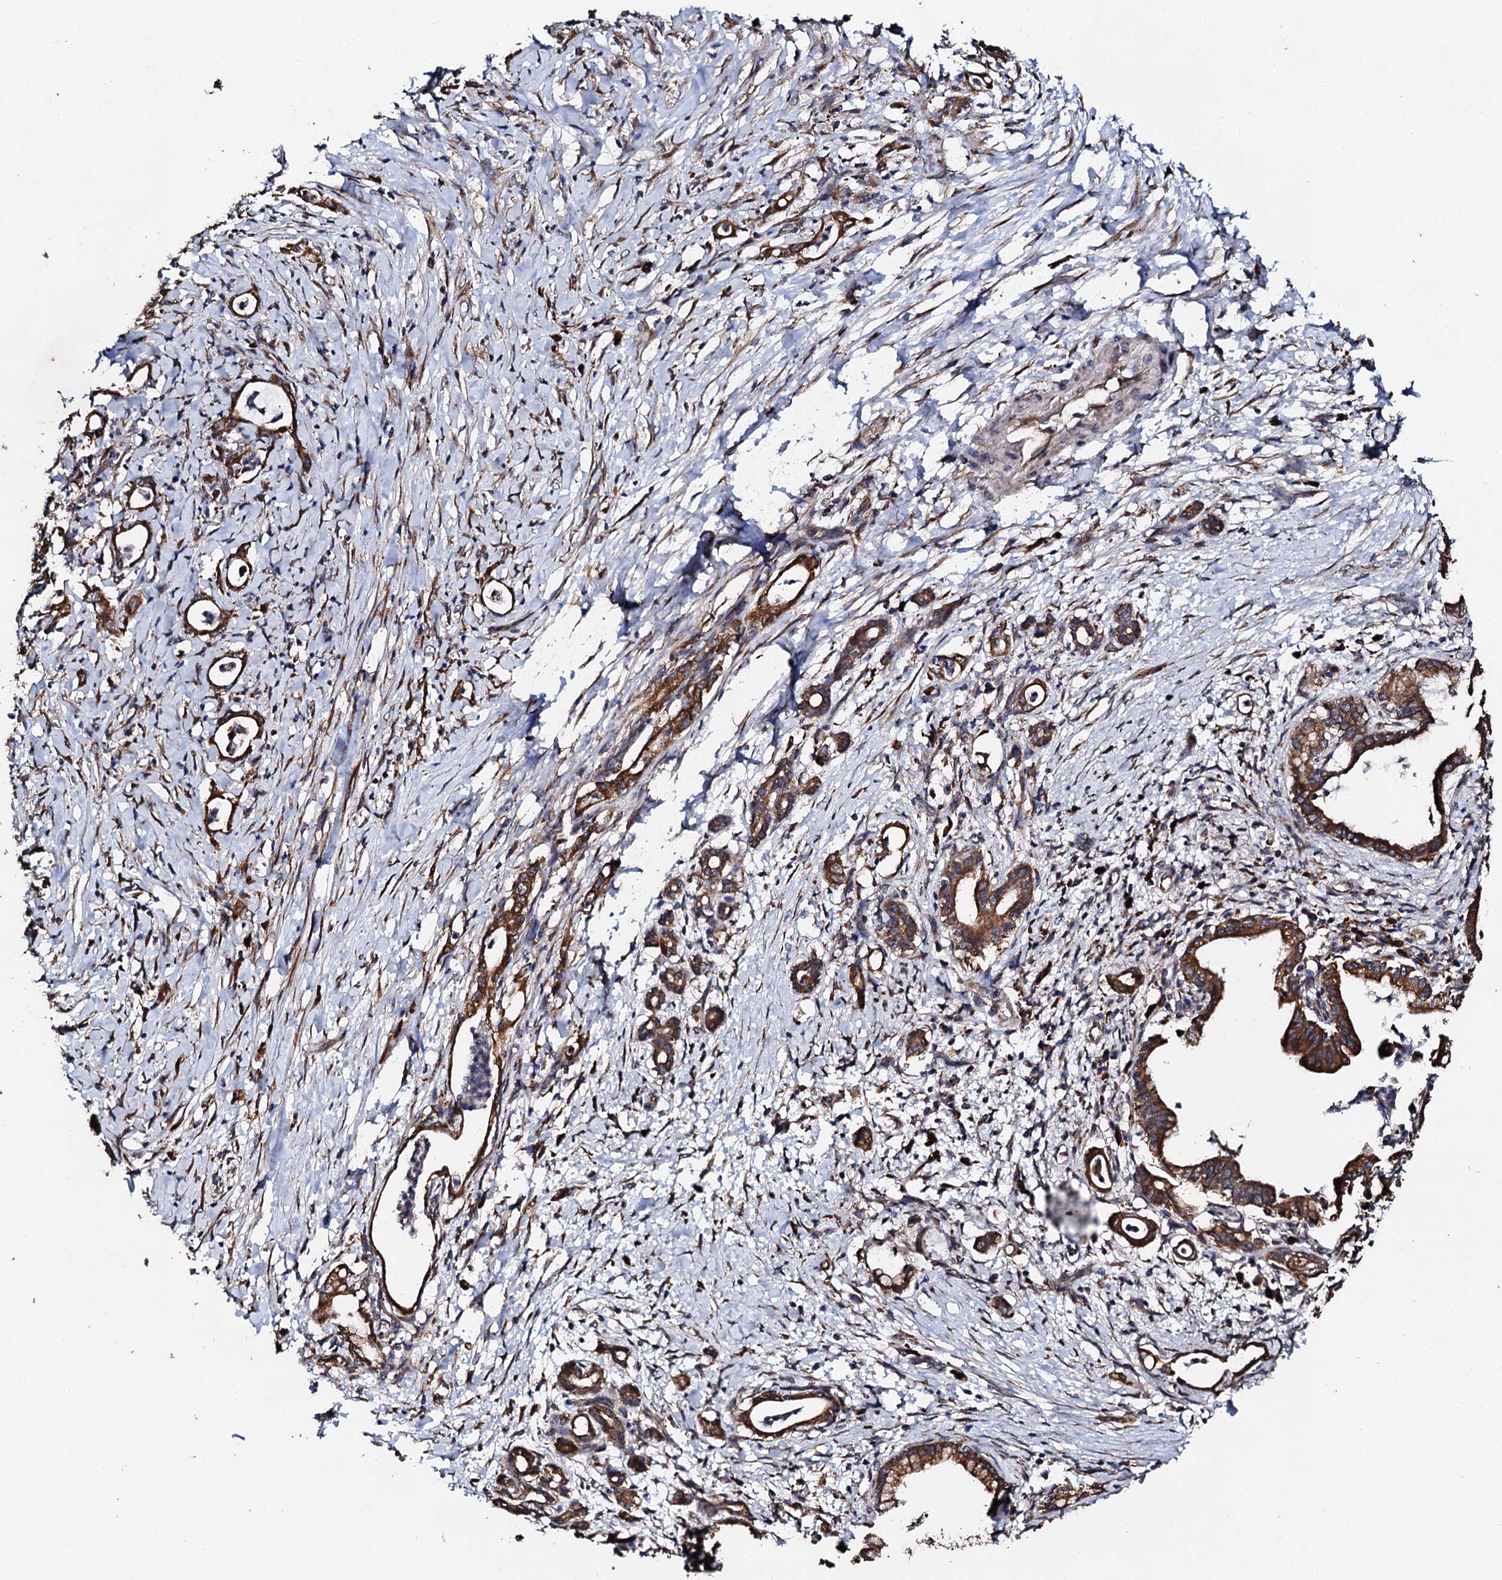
{"staining": {"intensity": "moderate", "quantity": ">75%", "location": "cytoplasmic/membranous"}, "tissue": "pancreatic cancer", "cell_type": "Tumor cells", "image_type": "cancer", "snomed": [{"axis": "morphology", "description": "Adenocarcinoma, NOS"}, {"axis": "topography", "description": "Pancreas"}], "caption": "IHC of human pancreatic cancer (adenocarcinoma) demonstrates medium levels of moderate cytoplasmic/membranous expression in approximately >75% of tumor cells.", "gene": "CKAP5", "patient": {"sex": "female", "age": 55}}